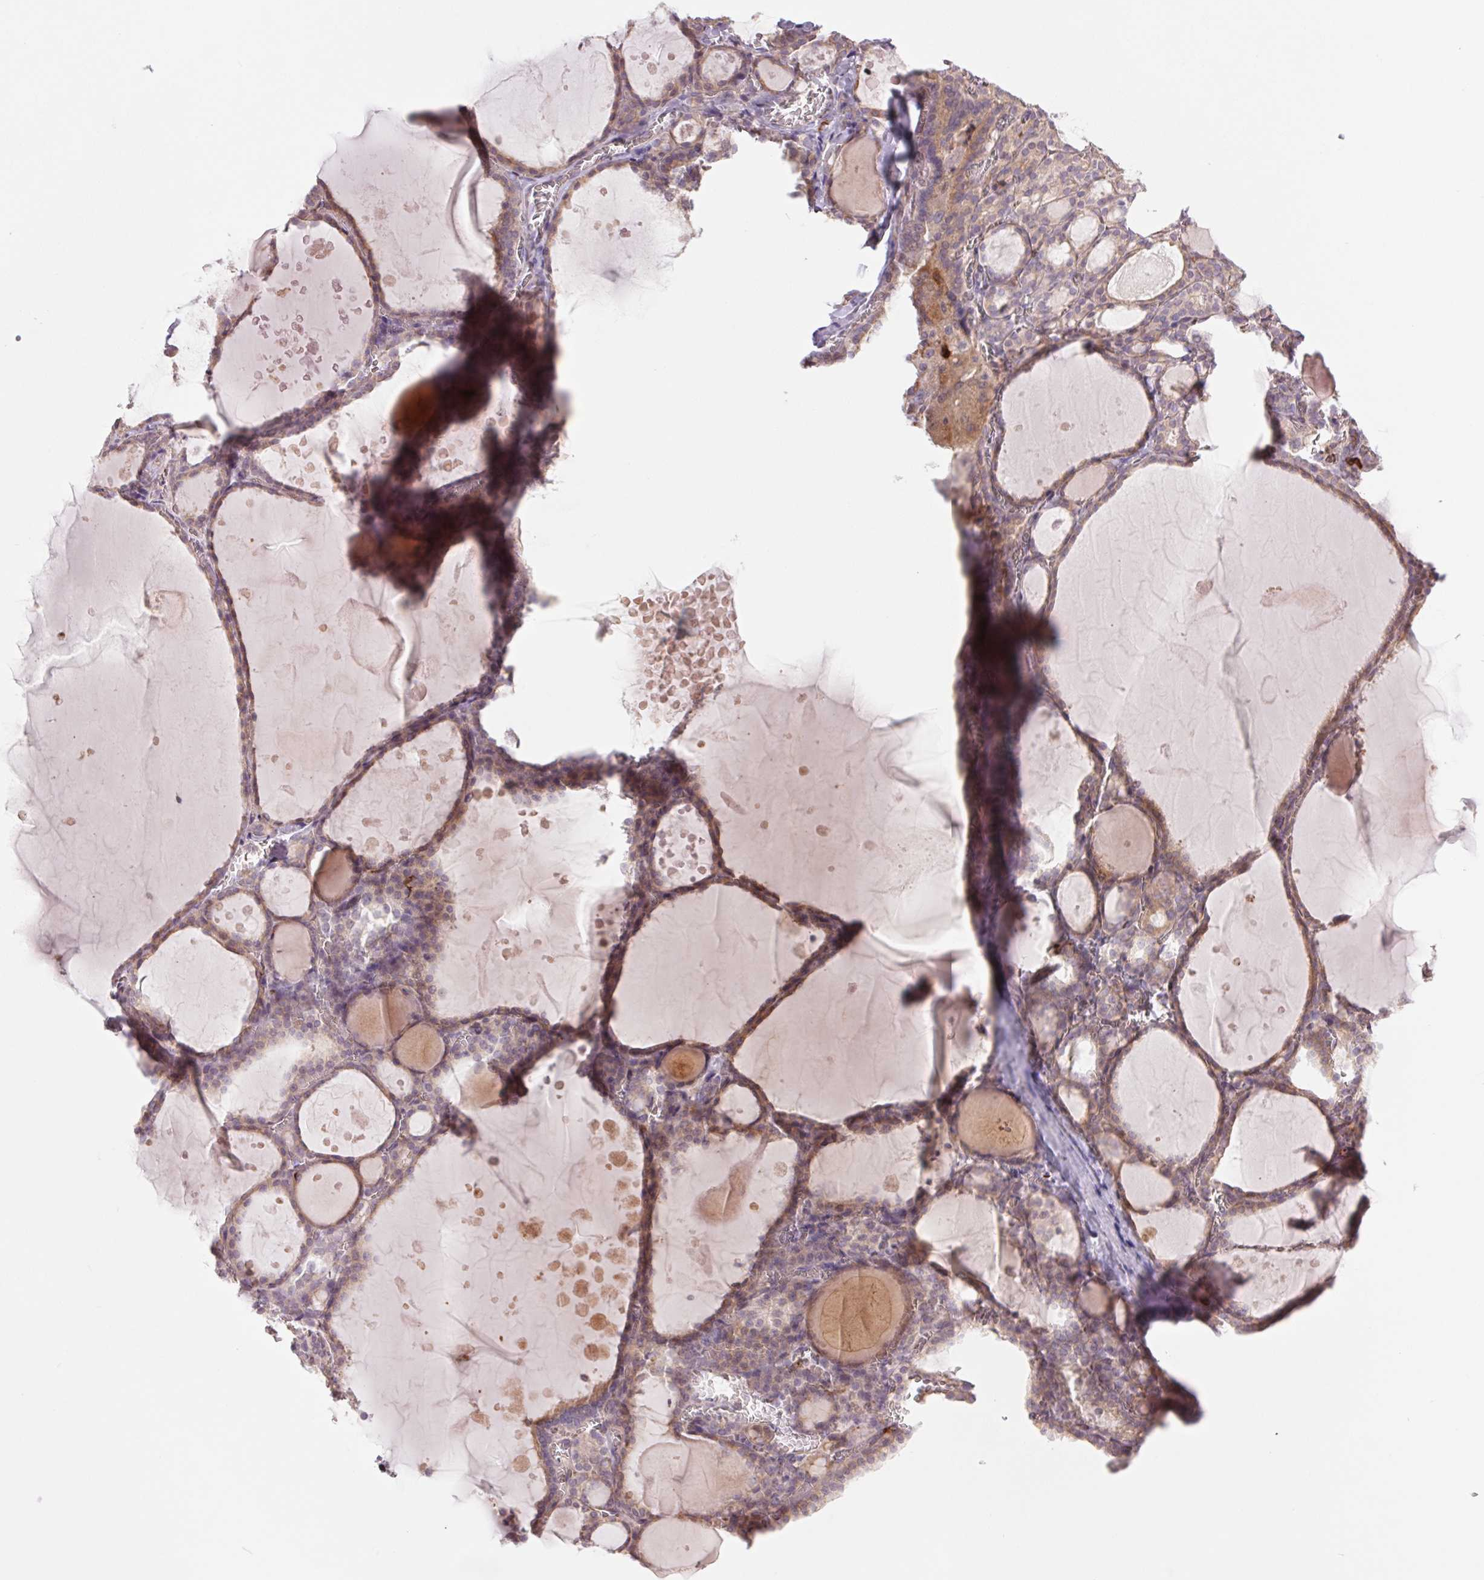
{"staining": {"intensity": "weak", "quantity": "25%-75%", "location": "cytoplasmic/membranous"}, "tissue": "thyroid gland", "cell_type": "Glandular cells", "image_type": "normal", "snomed": [{"axis": "morphology", "description": "Normal tissue, NOS"}, {"axis": "topography", "description": "Thyroid gland"}], "caption": "An IHC image of normal tissue is shown. Protein staining in brown shows weak cytoplasmic/membranous positivity in thyroid gland within glandular cells.", "gene": "METTL17", "patient": {"sex": "male", "age": 56}}